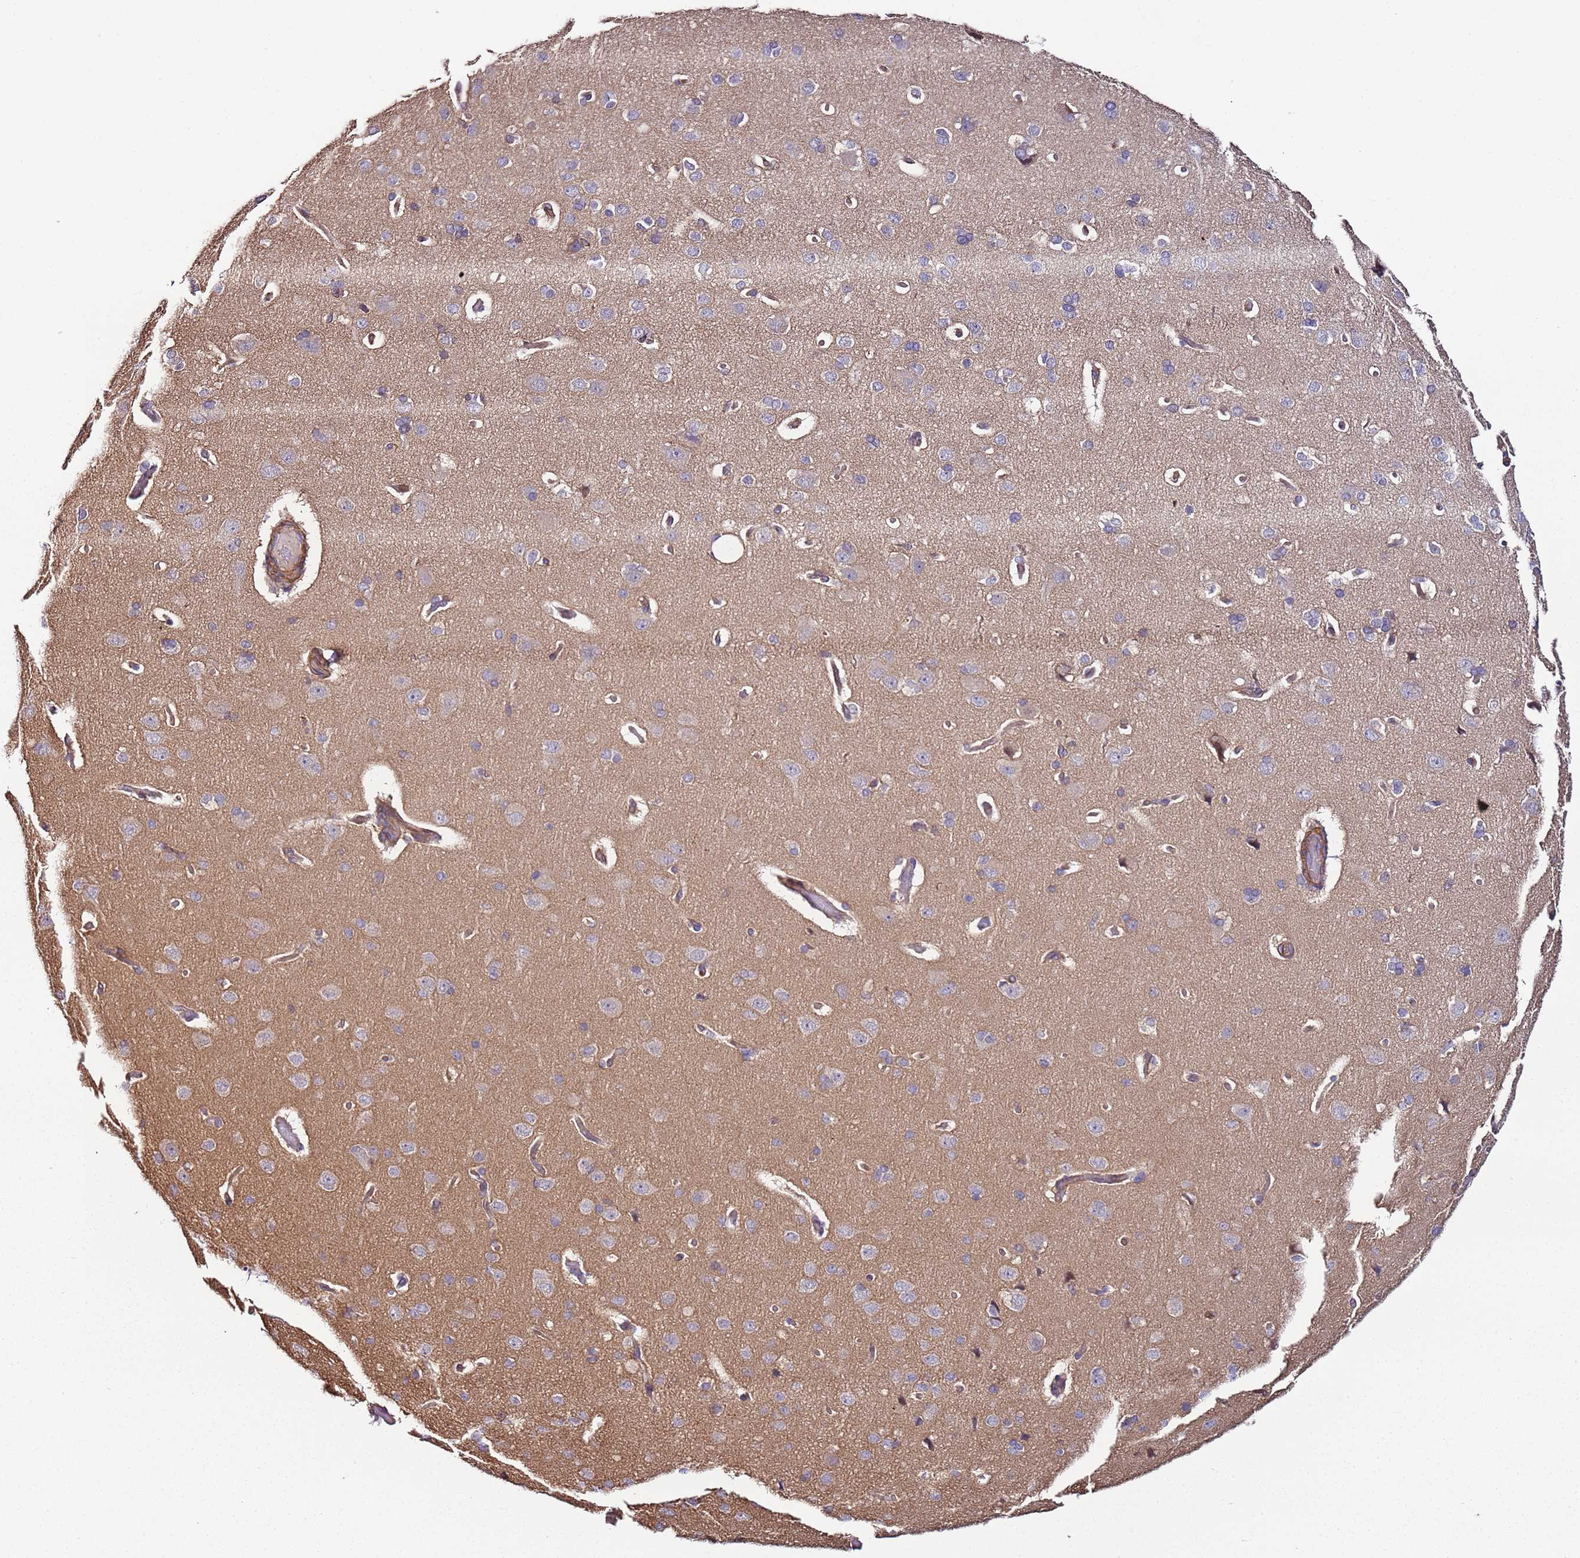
{"staining": {"intensity": "moderate", "quantity": ">75%", "location": "cytoplasmic/membranous"}, "tissue": "cerebral cortex", "cell_type": "Endothelial cells", "image_type": "normal", "snomed": [{"axis": "morphology", "description": "Normal tissue, NOS"}, {"axis": "topography", "description": "Cerebral cortex"}], "caption": "This is a histology image of immunohistochemistry (IHC) staining of unremarkable cerebral cortex, which shows moderate staining in the cytoplasmic/membranous of endothelial cells.", "gene": "CYP2U1", "patient": {"sex": "male", "age": 62}}